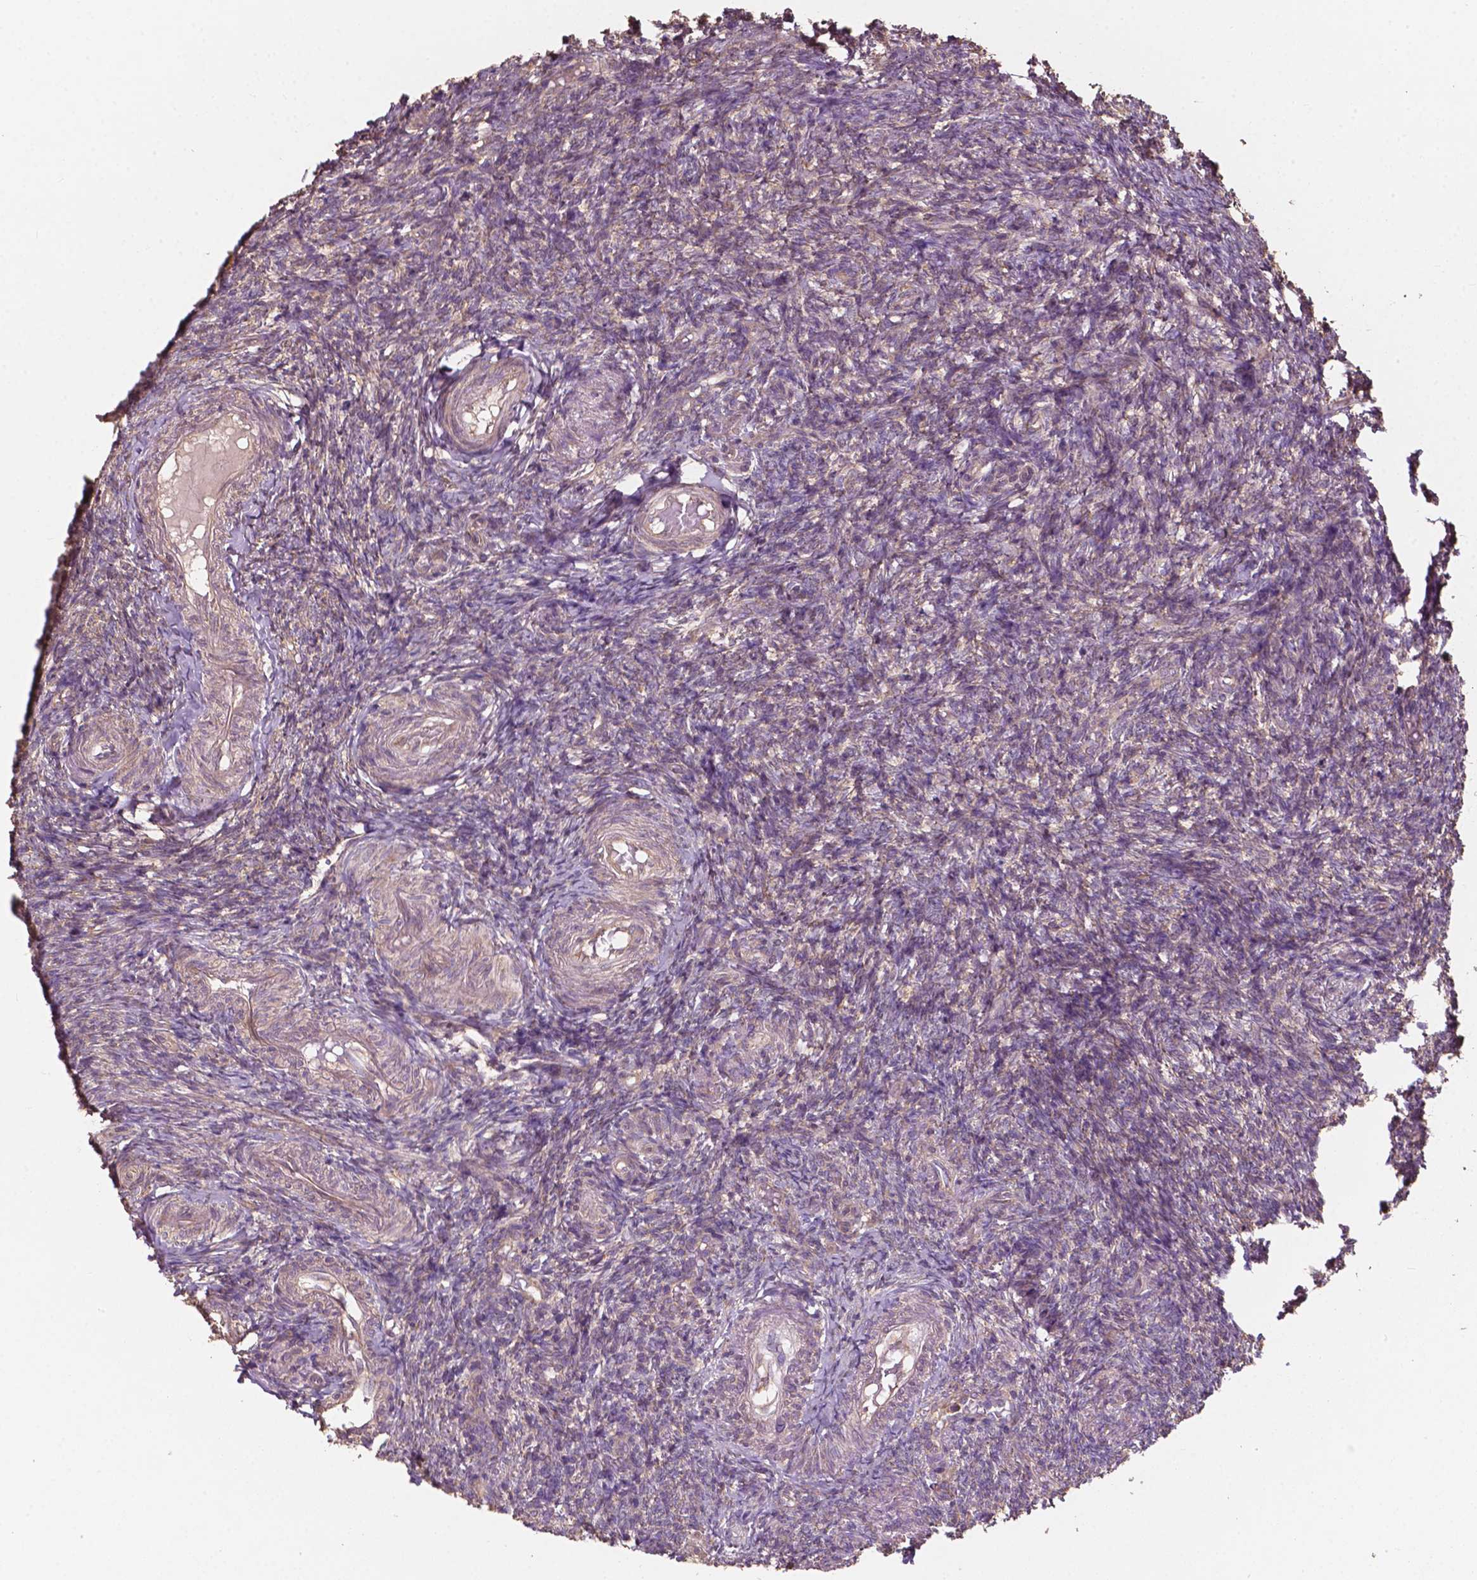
{"staining": {"intensity": "moderate", "quantity": "25%-75%", "location": "cytoplasmic/membranous"}, "tissue": "ovary", "cell_type": "Follicle cells", "image_type": "normal", "snomed": [{"axis": "morphology", "description": "Normal tissue, NOS"}, {"axis": "topography", "description": "Ovary"}], "caption": "Brown immunohistochemical staining in normal ovary exhibits moderate cytoplasmic/membranous staining in approximately 25%-75% of follicle cells.", "gene": "G3BP1", "patient": {"sex": "female", "age": 39}}